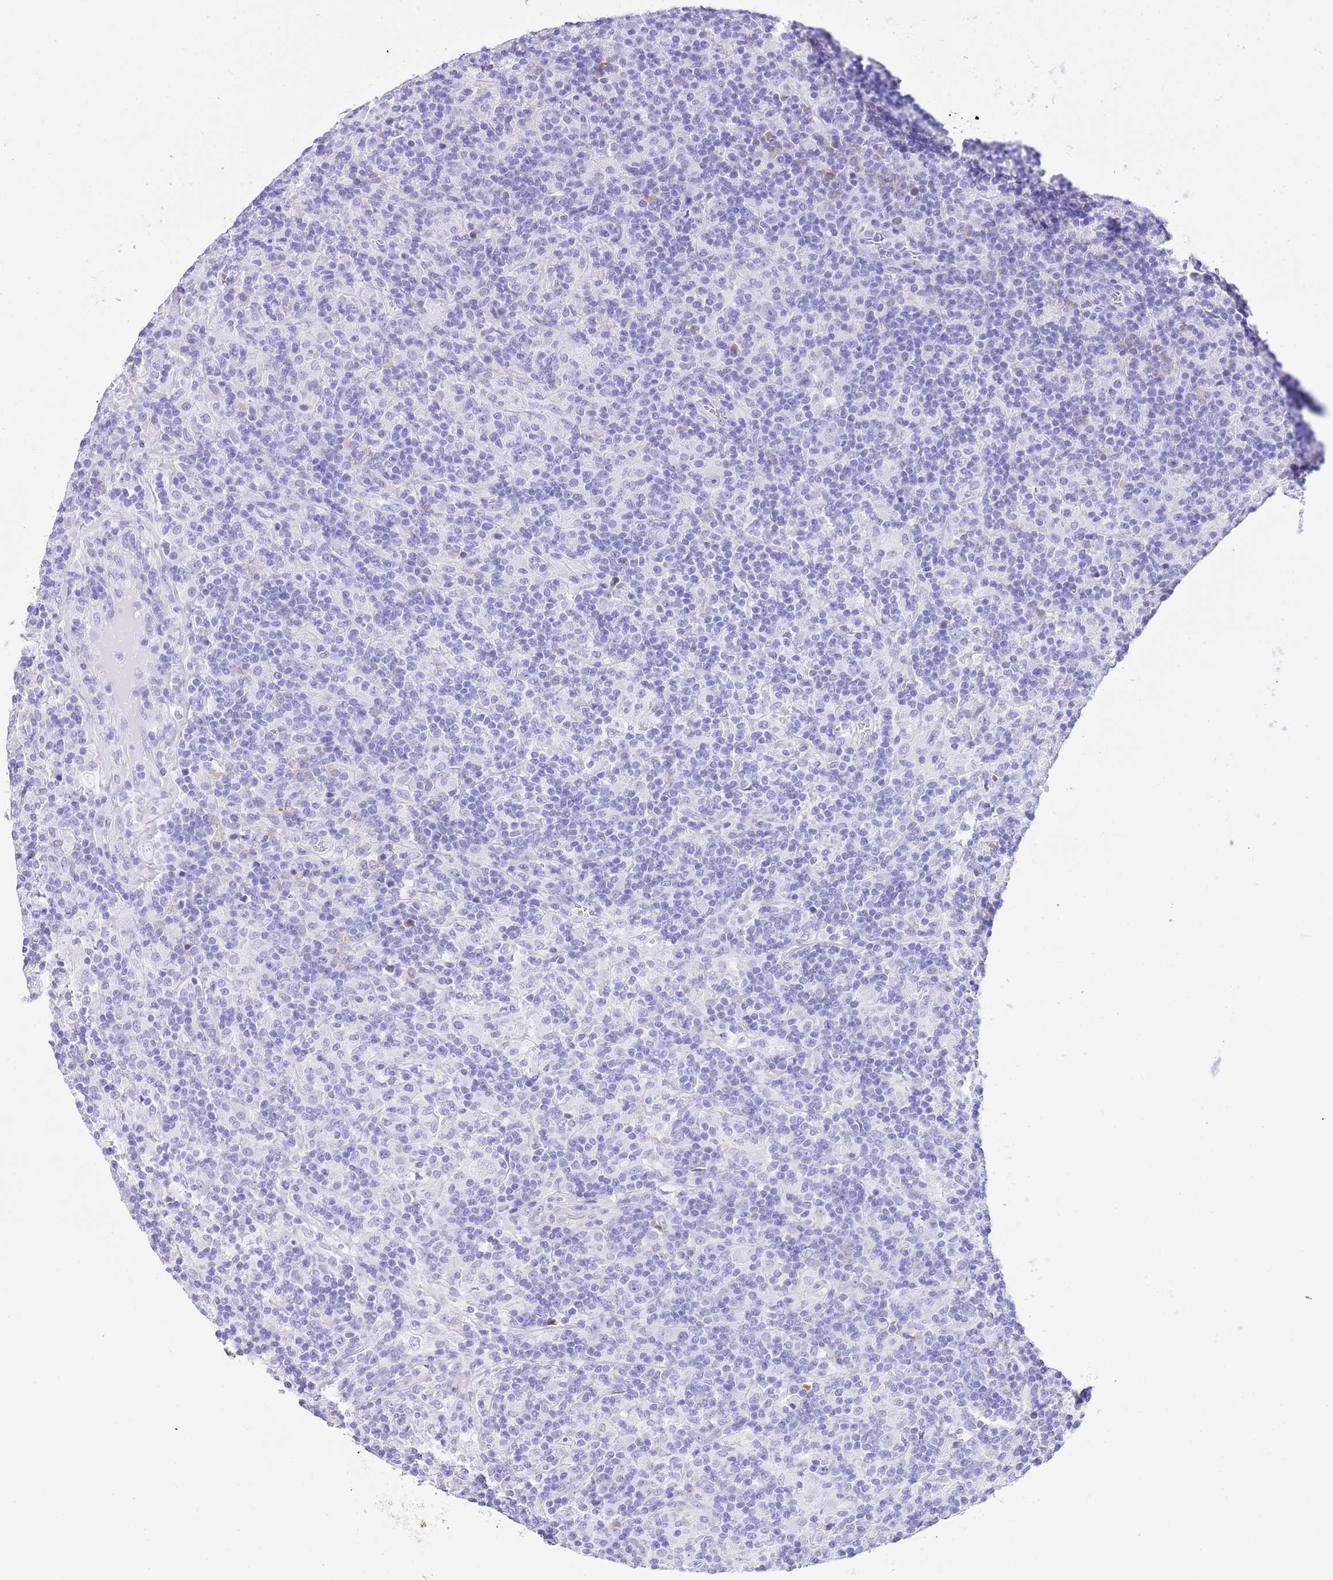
{"staining": {"intensity": "negative", "quantity": "none", "location": "none"}, "tissue": "lymphoma", "cell_type": "Tumor cells", "image_type": "cancer", "snomed": [{"axis": "morphology", "description": "Hodgkin's disease, NOS"}, {"axis": "topography", "description": "Lymph node"}], "caption": "High power microscopy photomicrograph of an immunohistochemistry (IHC) image of lymphoma, revealing no significant staining in tumor cells.", "gene": "KCNC1", "patient": {"sex": "male", "age": 70}}